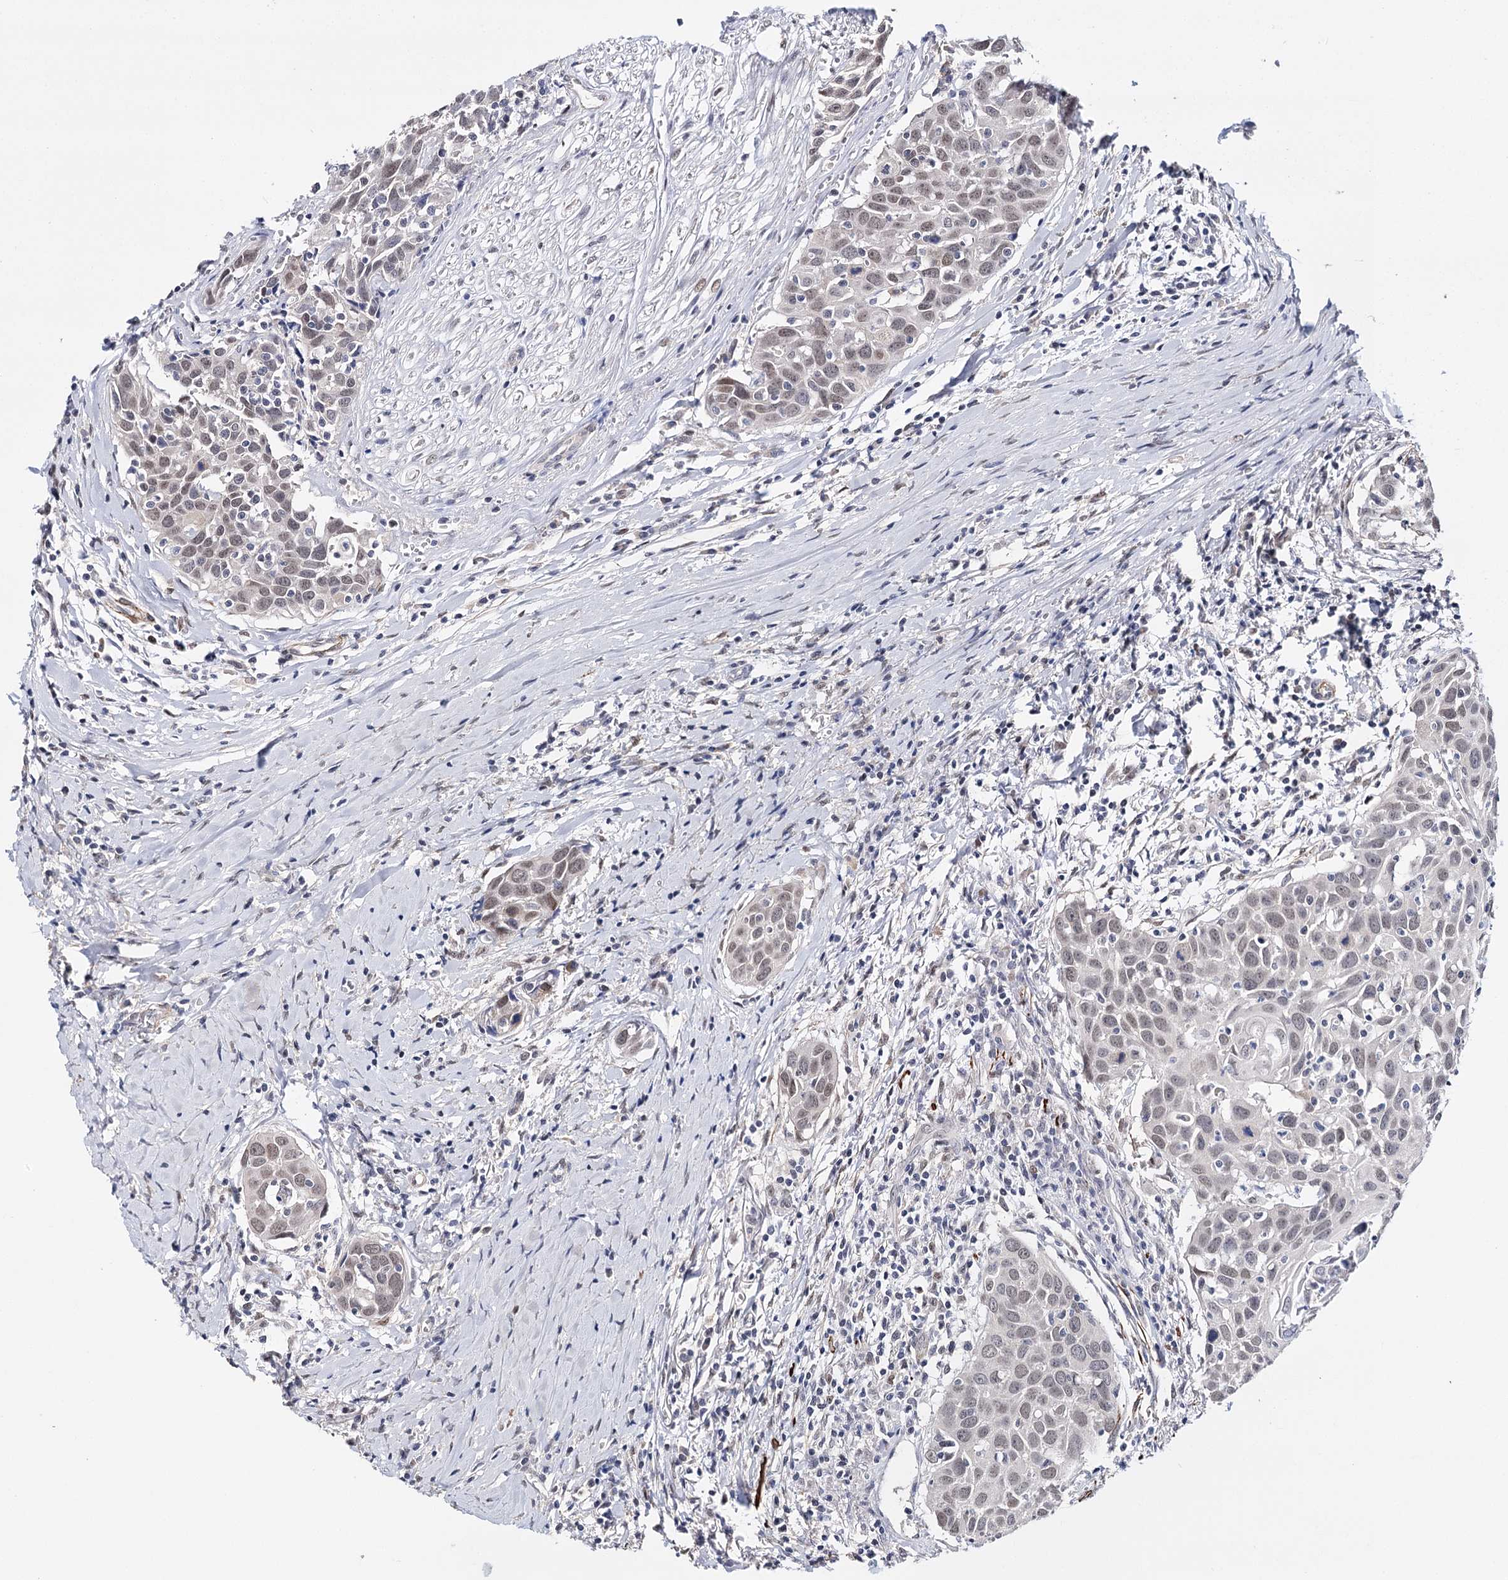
{"staining": {"intensity": "weak", "quantity": "25%-75%", "location": "nuclear"}, "tissue": "head and neck cancer", "cell_type": "Tumor cells", "image_type": "cancer", "snomed": [{"axis": "morphology", "description": "Squamous cell carcinoma, NOS"}, {"axis": "topography", "description": "Oral tissue"}, {"axis": "topography", "description": "Head-Neck"}], "caption": "Weak nuclear staining is identified in approximately 25%-75% of tumor cells in head and neck cancer (squamous cell carcinoma).", "gene": "CFAP46", "patient": {"sex": "female", "age": 50}}